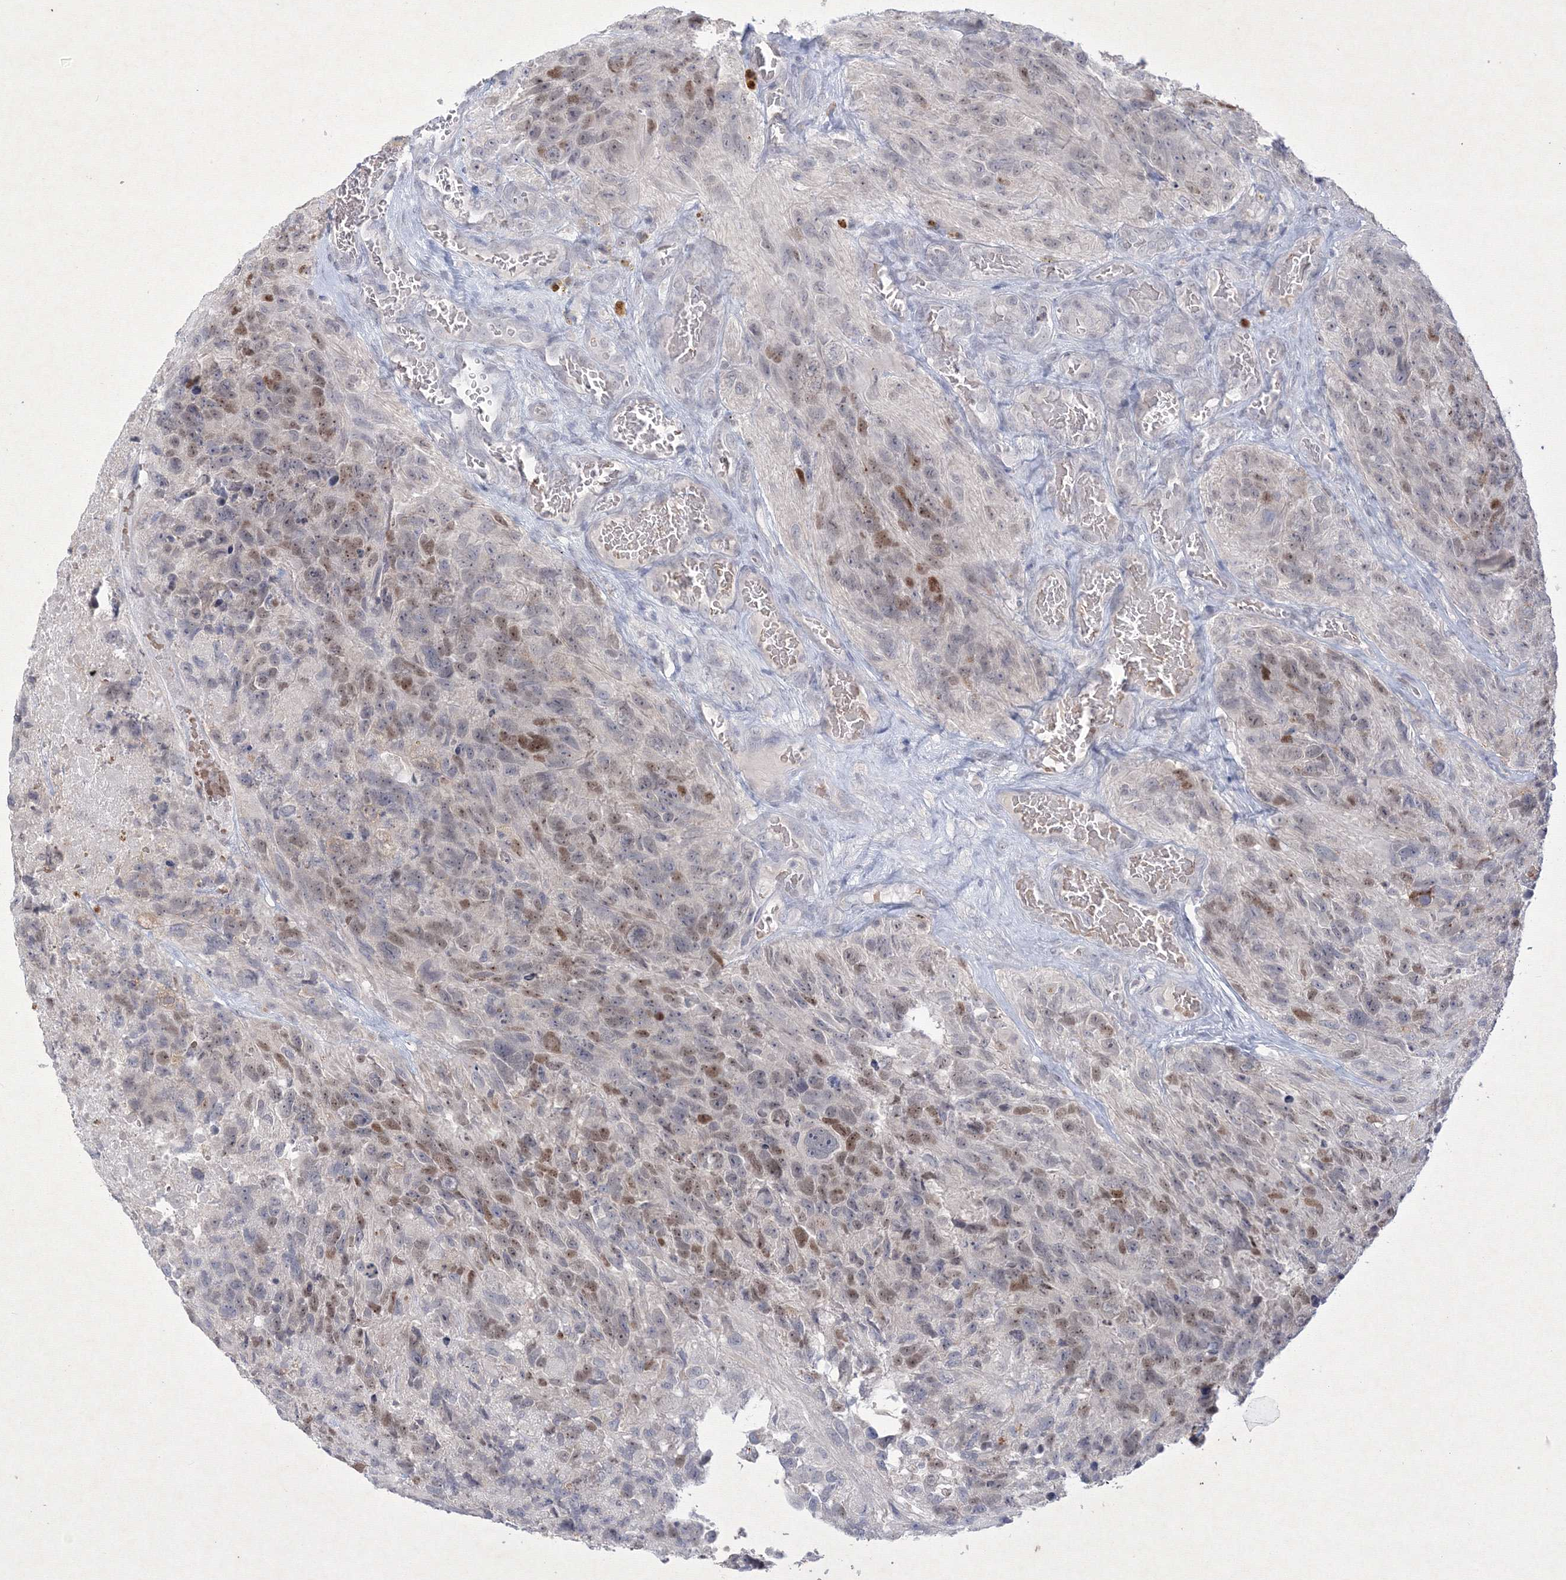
{"staining": {"intensity": "moderate", "quantity": "25%-75%", "location": "nuclear"}, "tissue": "glioma", "cell_type": "Tumor cells", "image_type": "cancer", "snomed": [{"axis": "morphology", "description": "Glioma, malignant, High grade"}, {"axis": "topography", "description": "Brain"}], "caption": "A medium amount of moderate nuclear staining is identified in about 25%-75% of tumor cells in glioma tissue.", "gene": "NXPE3", "patient": {"sex": "male", "age": 69}}